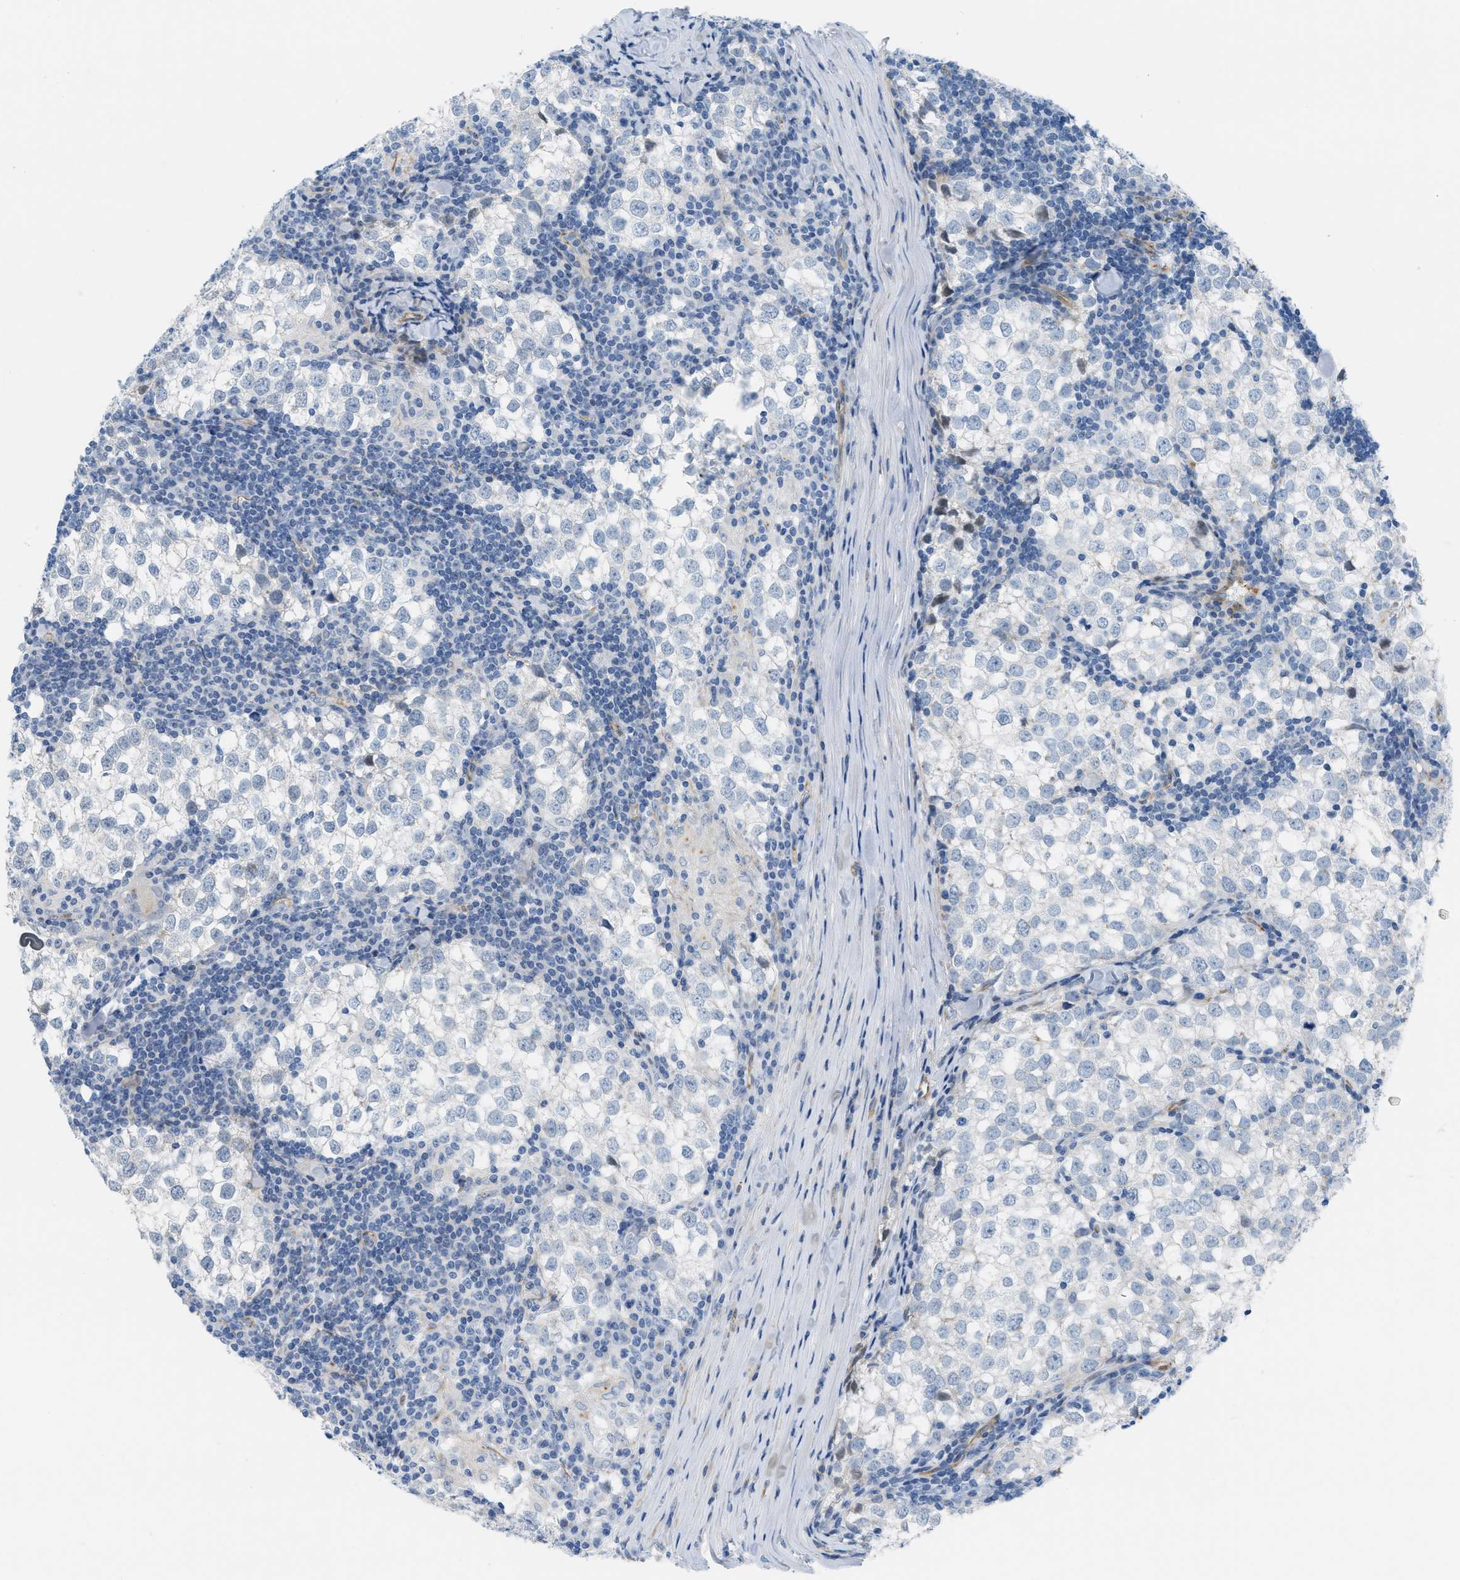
{"staining": {"intensity": "negative", "quantity": "none", "location": "none"}, "tissue": "testis cancer", "cell_type": "Tumor cells", "image_type": "cancer", "snomed": [{"axis": "morphology", "description": "Seminoma, NOS"}, {"axis": "morphology", "description": "Carcinoma, Embryonal, NOS"}, {"axis": "topography", "description": "Testis"}], "caption": "High power microscopy photomicrograph of an IHC histopathology image of seminoma (testis), revealing no significant positivity in tumor cells. (IHC, brightfield microscopy, high magnification).", "gene": "SLC12A1", "patient": {"sex": "male", "age": 36}}